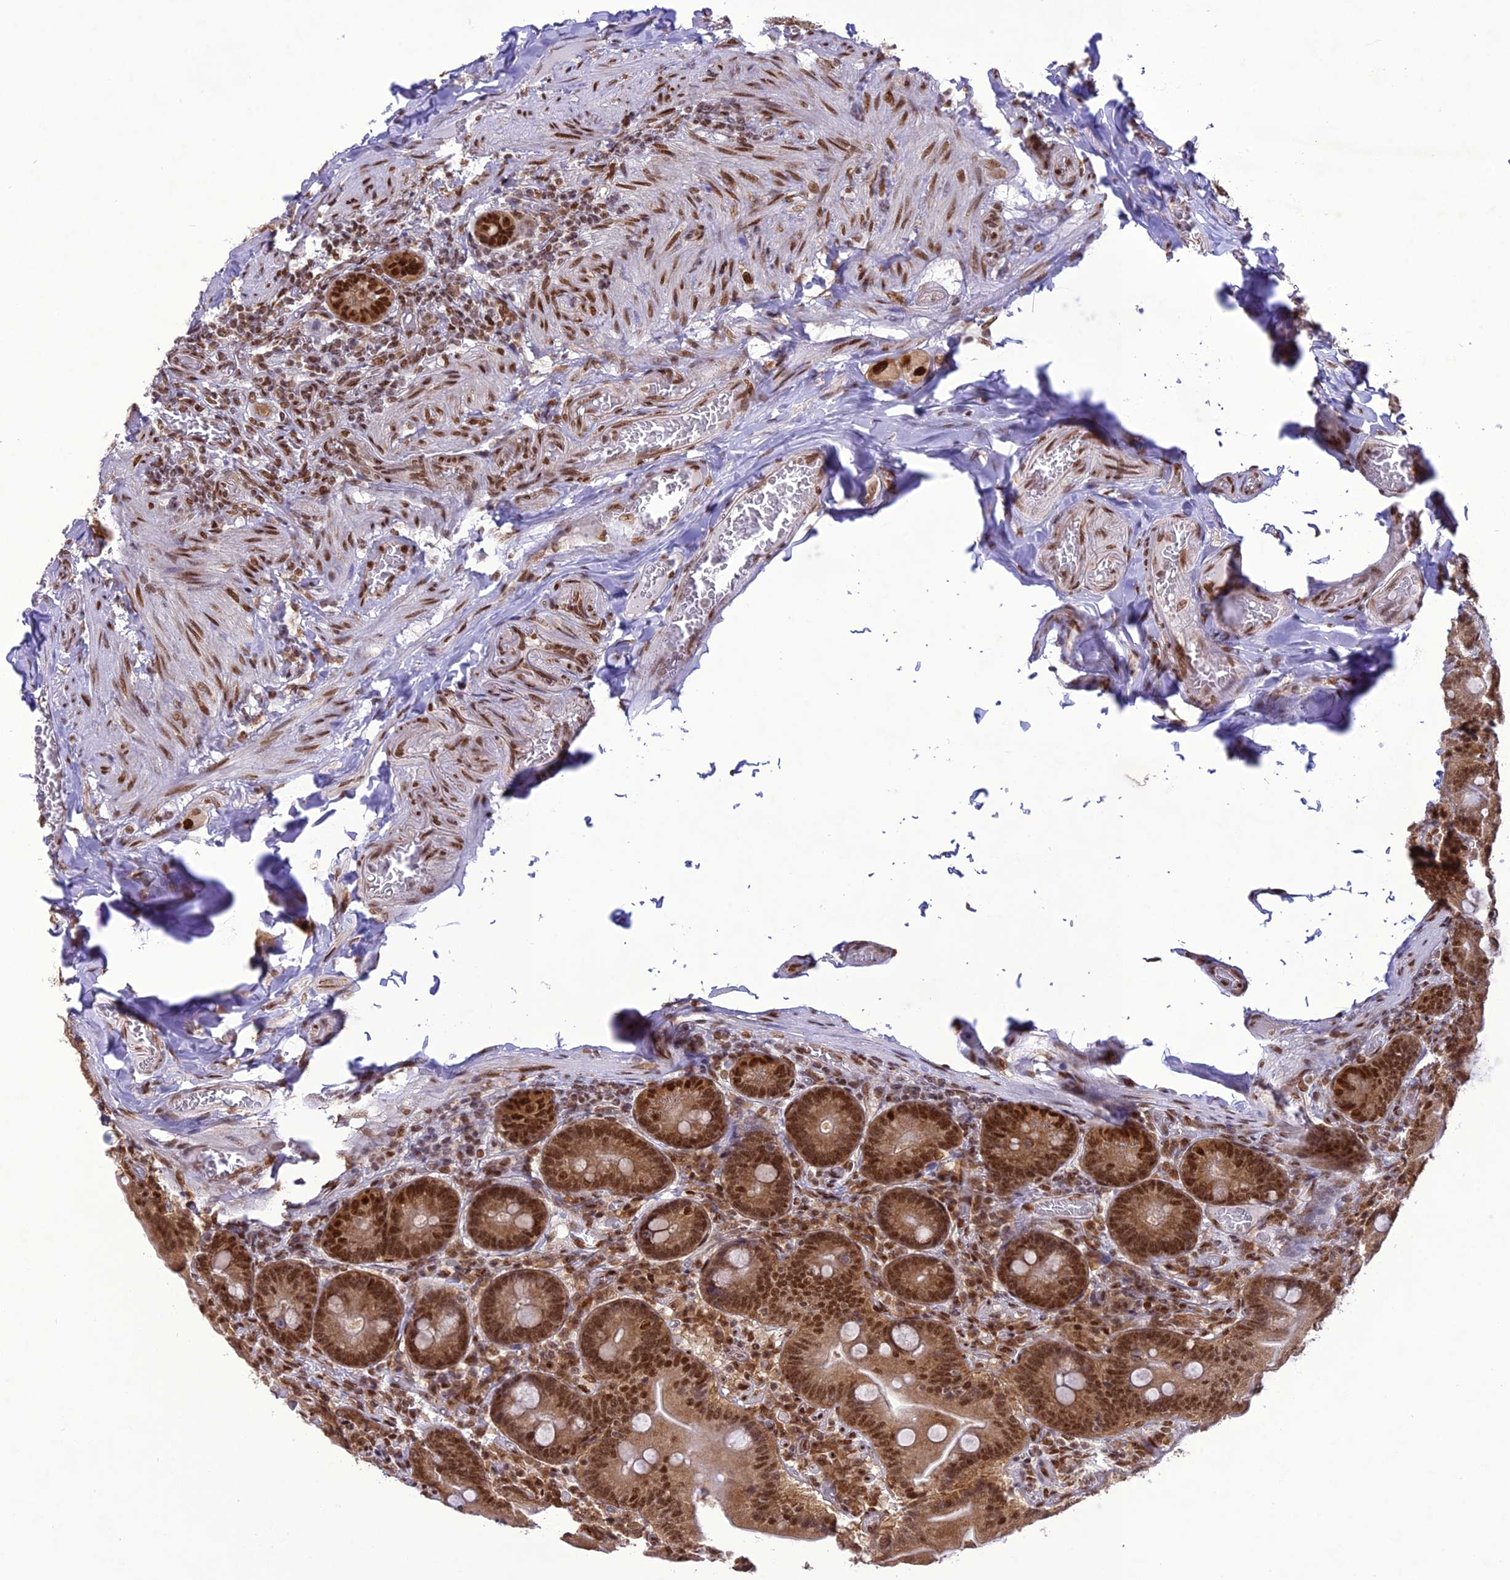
{"staining": {"intensity": "strong", "quantity": ">75%", "location": "nuclear"}, "tissue": "duodenum", "cell_type": "Glandular cells", "image_type": "normal", "snomed": [{"axis": "morphology", "description": "Normal tissue, NOS"}, {"axis": "topography", "description": "Duodenum"}], "caption": "Protein staining shows strong nuclear expression in approximately >75% of glandular cells in benign duodenum. (DAB (3,3'-diaminobenzidine) IHC with brightfield microscopy, high magnification).", "gene": "DDX1", "patient": {"sex": "female", "age": 62}}